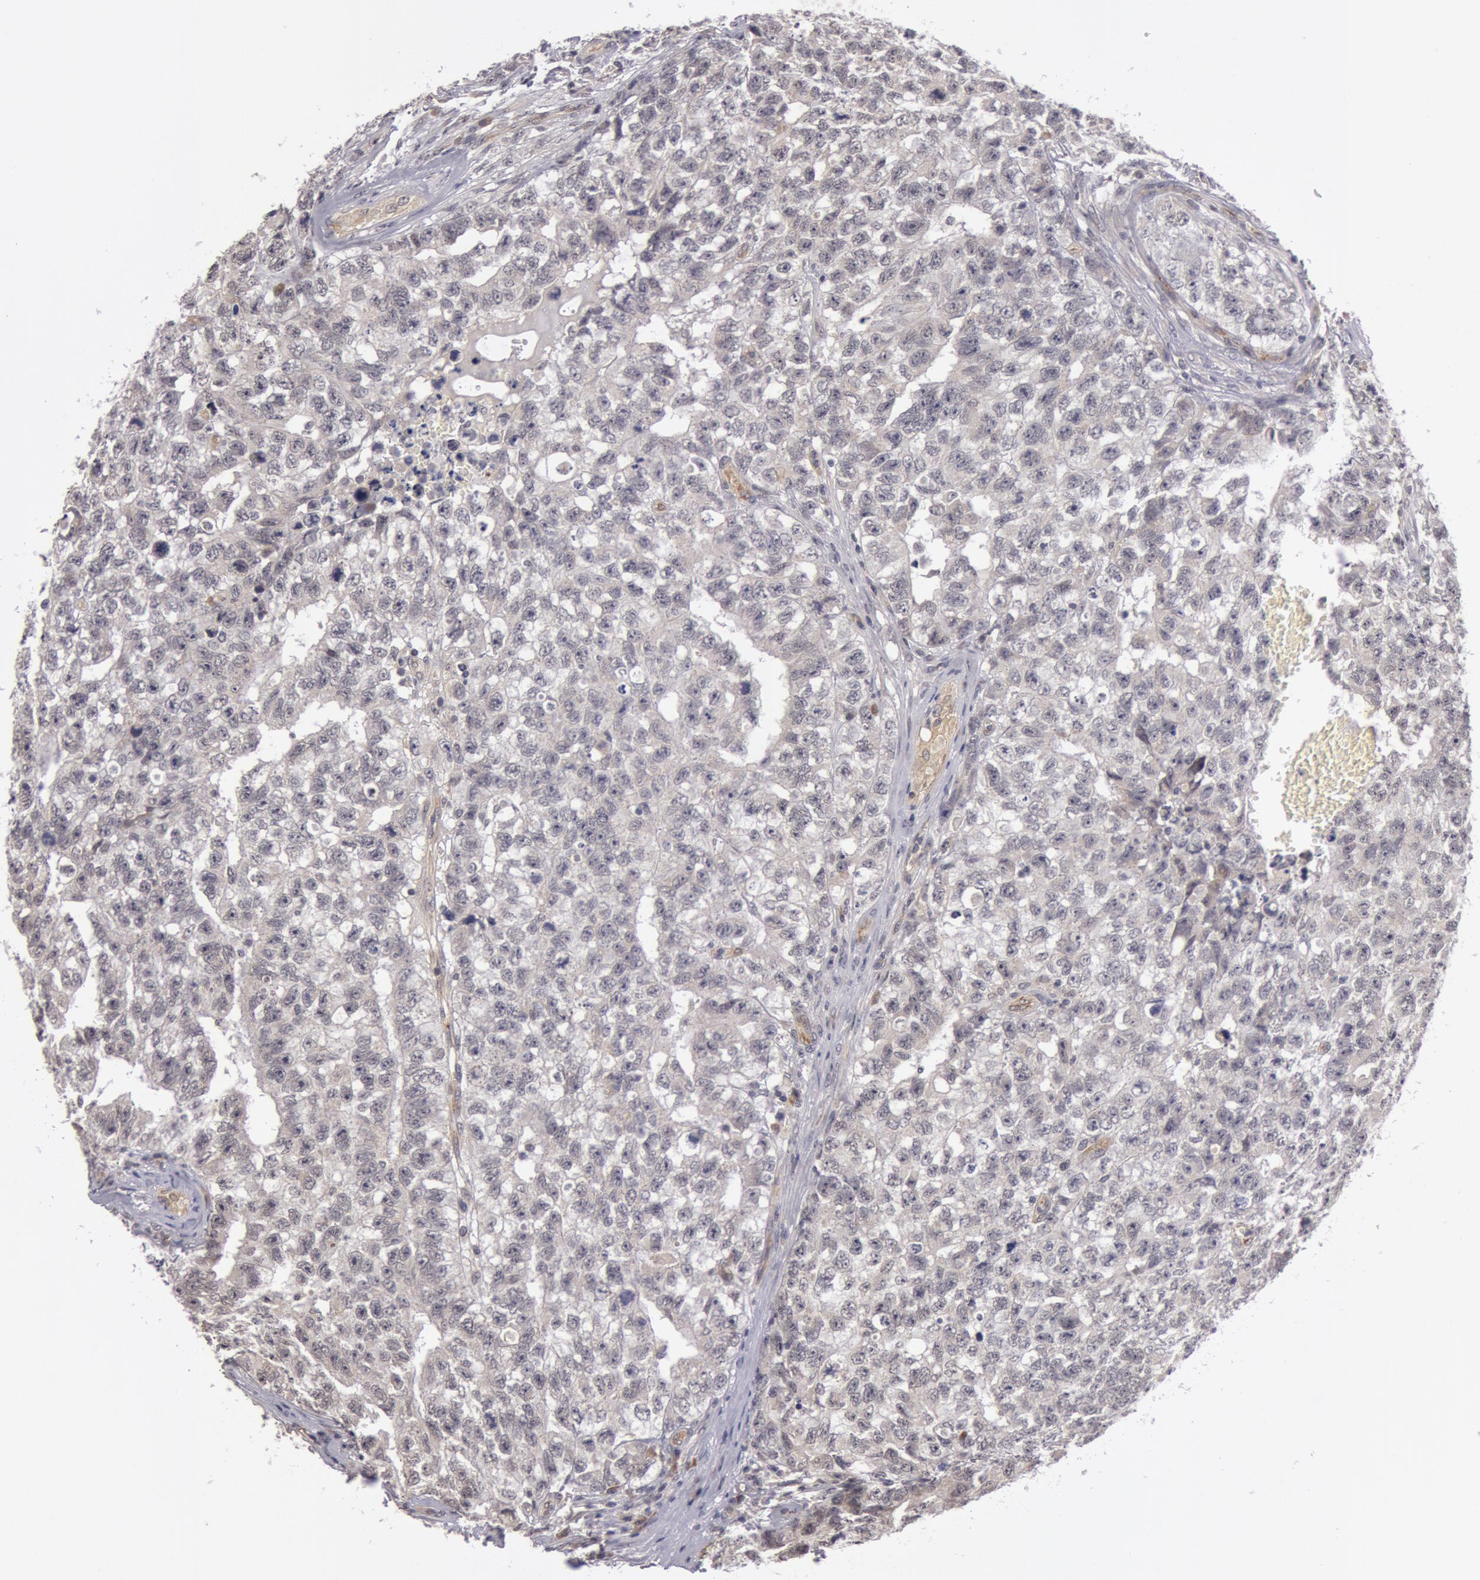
{"staining": {"intensity": "negative", "quantity": "none", "location": "none"}, "tissue": "testis cancer", "cell_type": "Tumor cells", "image_type": "cancer", "snomed": [{"axis": "morphology", "description": "Carcinoma, Embryonal, NOS"}, {"axis": "topography", "description": "Testis"}], "caption": "Photomicrograph shows no significant protein expression in tumor cells of testis cancer. (DAB immunohistochemistry, high magnification).", "gene": "SYTL4", "patient": {"sex": "male", "age": 31}}